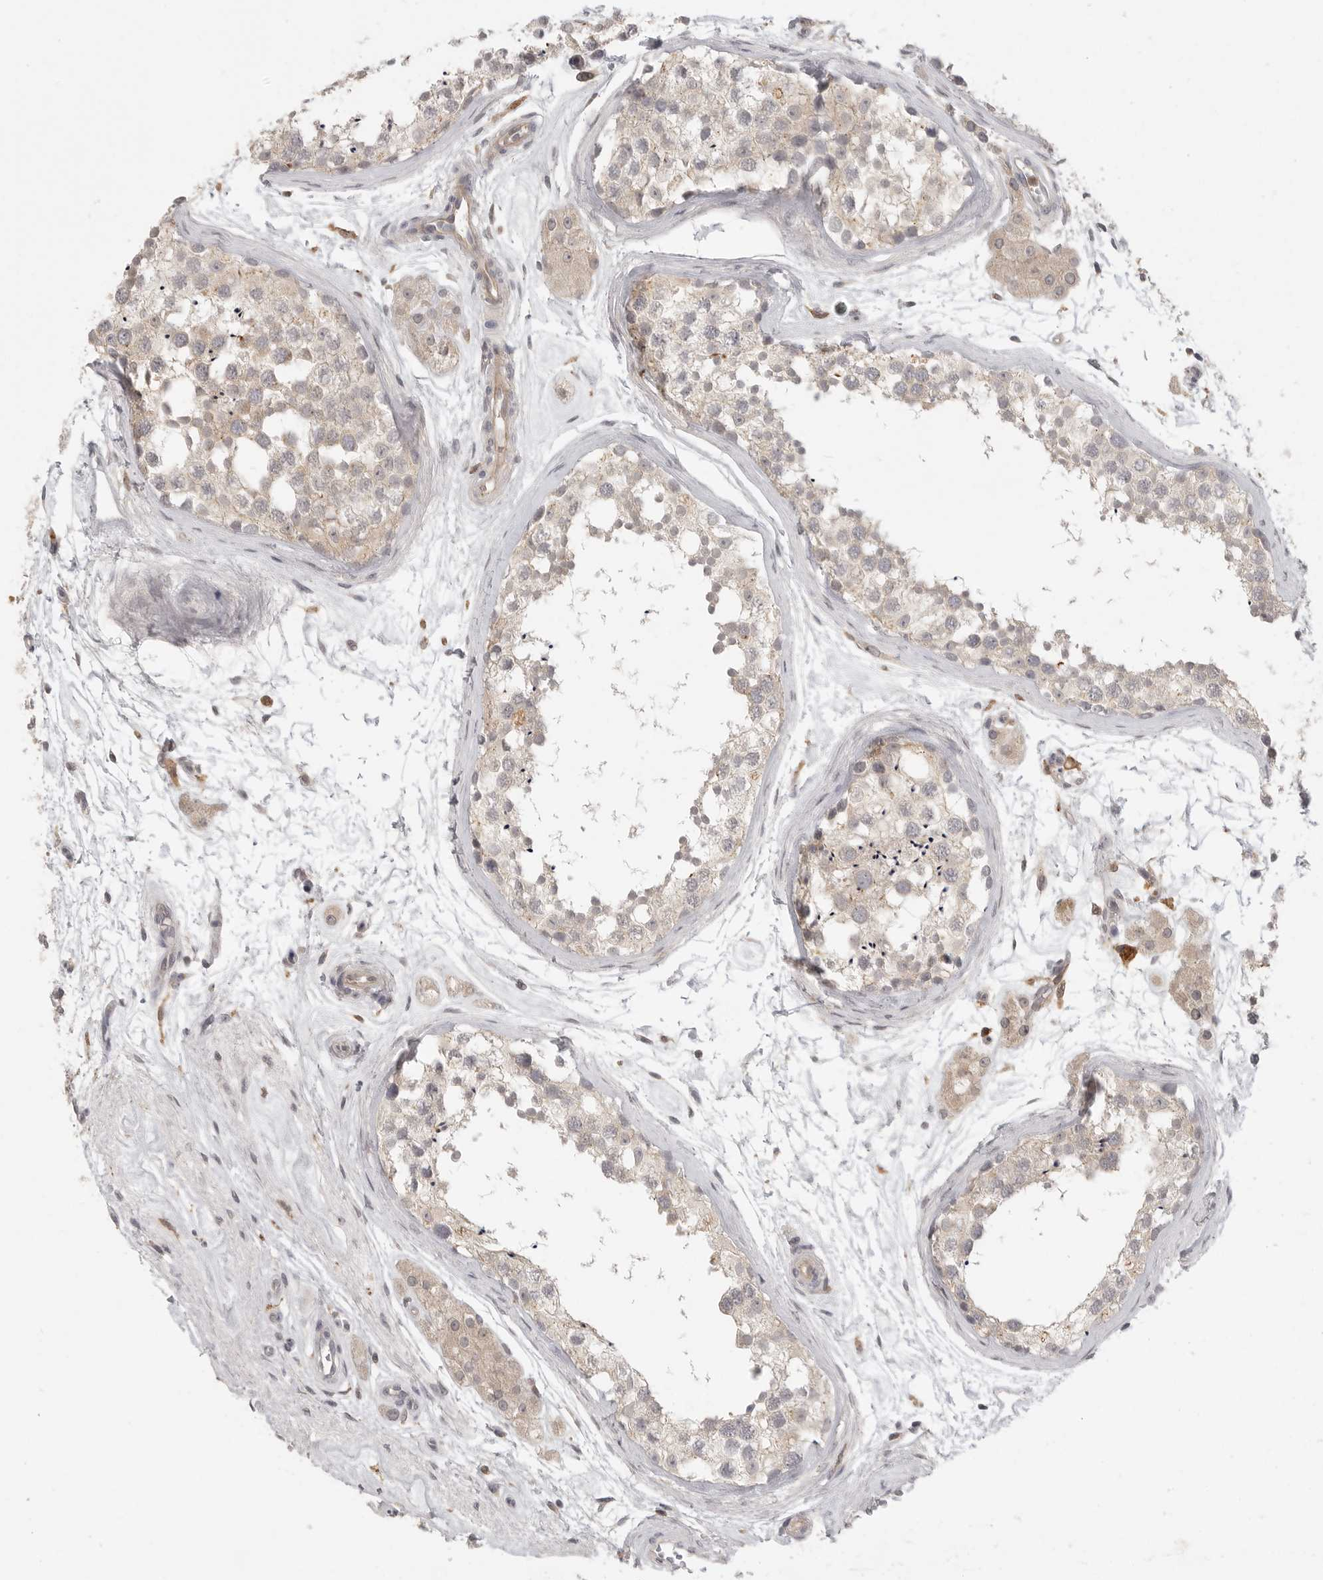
{"staining": {"intensity": "weak", "quantity": "<25%", "location": "cytoplasmic/membranous"}, "tissue": "testis", "cell_type": "Cells in seminiferous ducts", "image_type": "normal", "snomed": [{"axis": "morphology", "description": "Normal tissue, NOS"}, {"axis": "topography", "description": "Testis"}], "caption": "Cells in seminiferous ducts show no significant expression in unremarkable testis. (DAB (3,3'-diaminobenzidine) immunohistochemistry (IHC), high magnification).", "gene": "DBNL", "patient": {"sex": "male", "age": 56}}